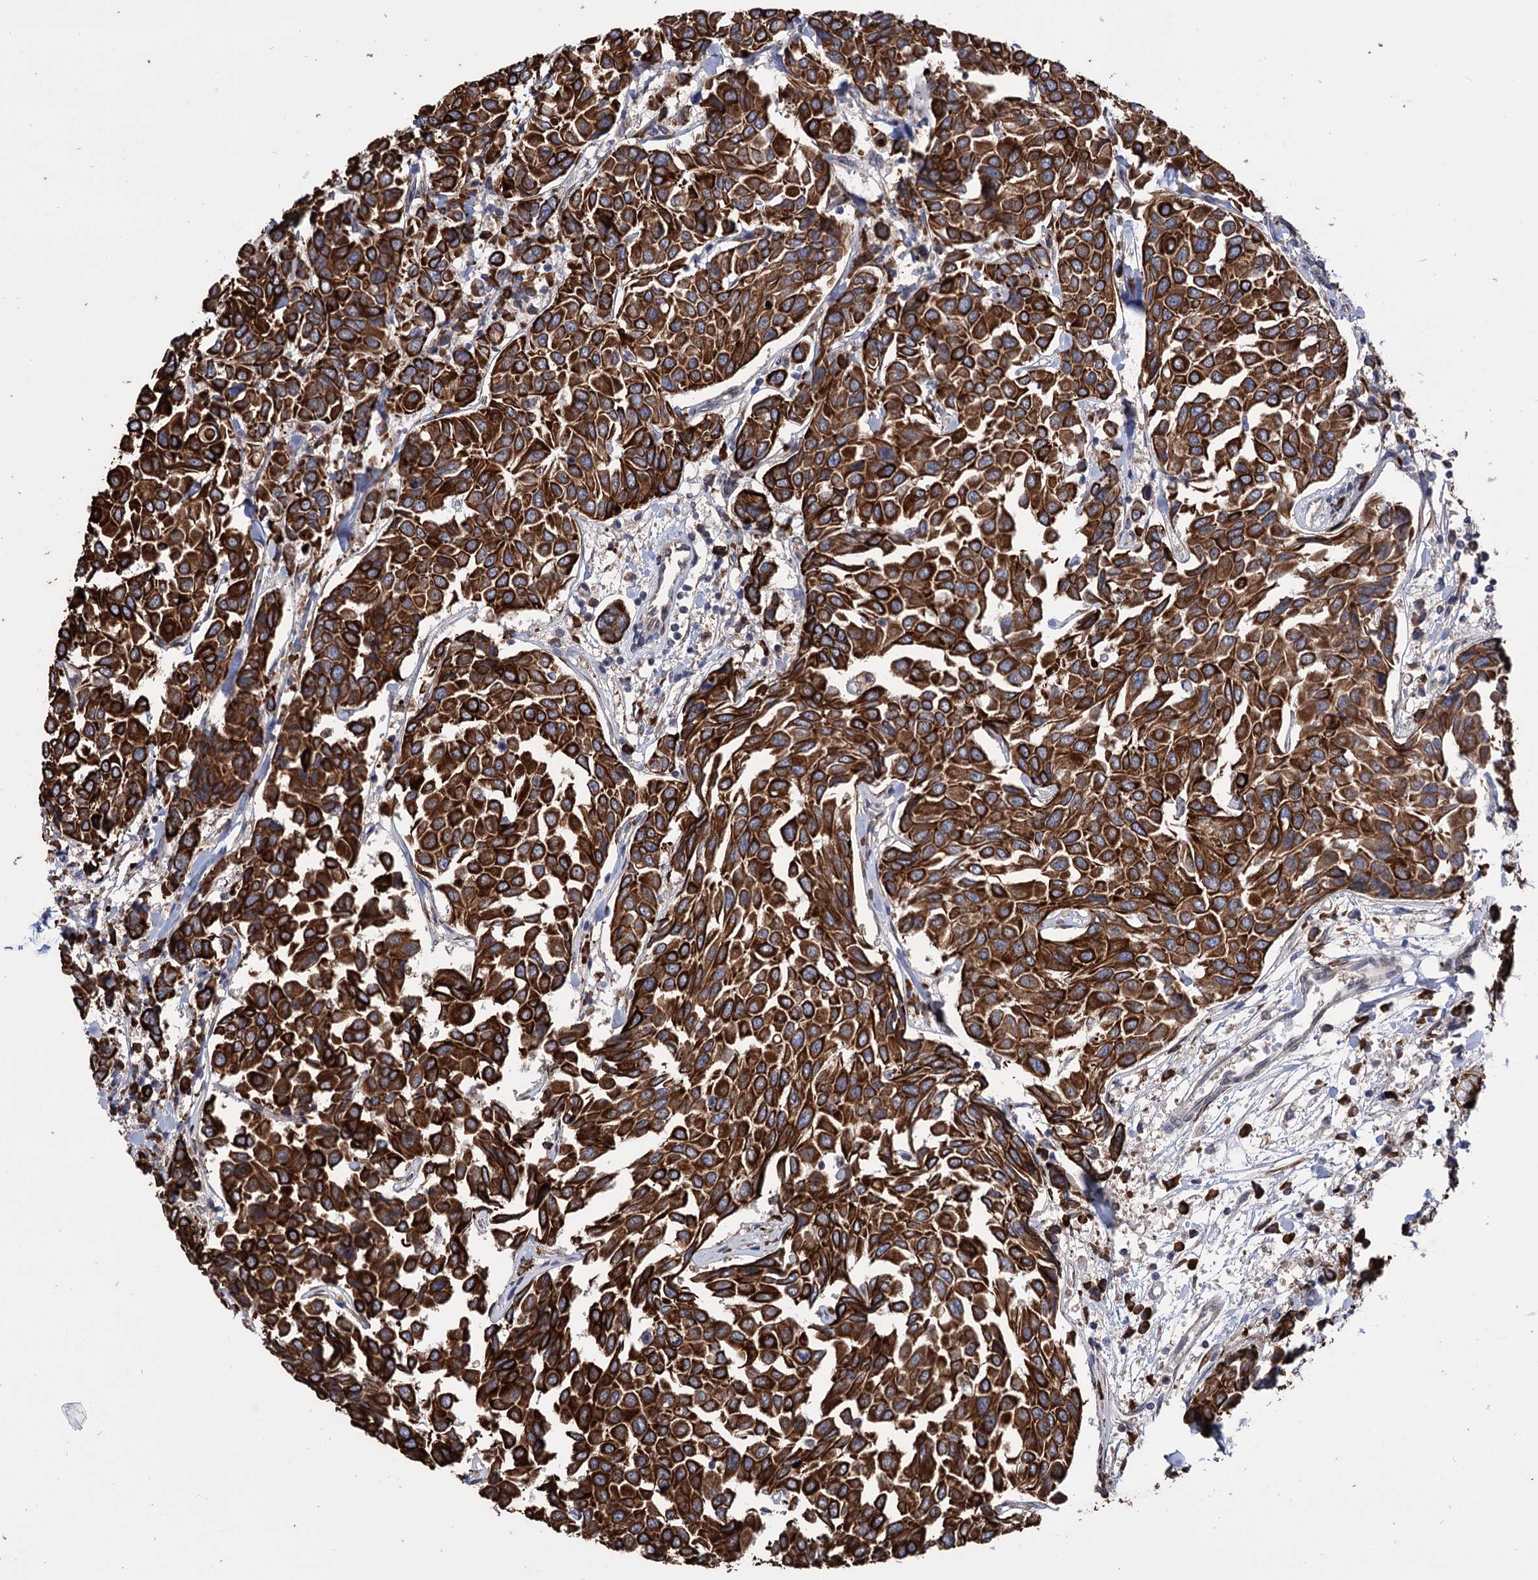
{"staining": {"intensity": "strong", "quantity": ">75%", "location": "cytoplasmic/membranous"}, "tissue": "breast cancer", "cell_type": "Tumor cells", "image_type": "cancer", "snomed": [{"axis": "morphology", "description": "Duct carcinoma"}, {"axis": "topography", "description": "Breast"}], "caption": "Immunohistochemistry (IHC) staining of breast cancer (intraductal carcinoma), which exhibits high levels of strong cytoplasmic/membranous staining in about >75% of tumor cells indicating strong cytoplasmic/membranous protein expression. The staining was performed using DAB (brown) for protein detection and nuclei were counterstained in hematoxylin (blue).", "gene": "CDAN1", "patient": {"sex": "female", "age": 55}}